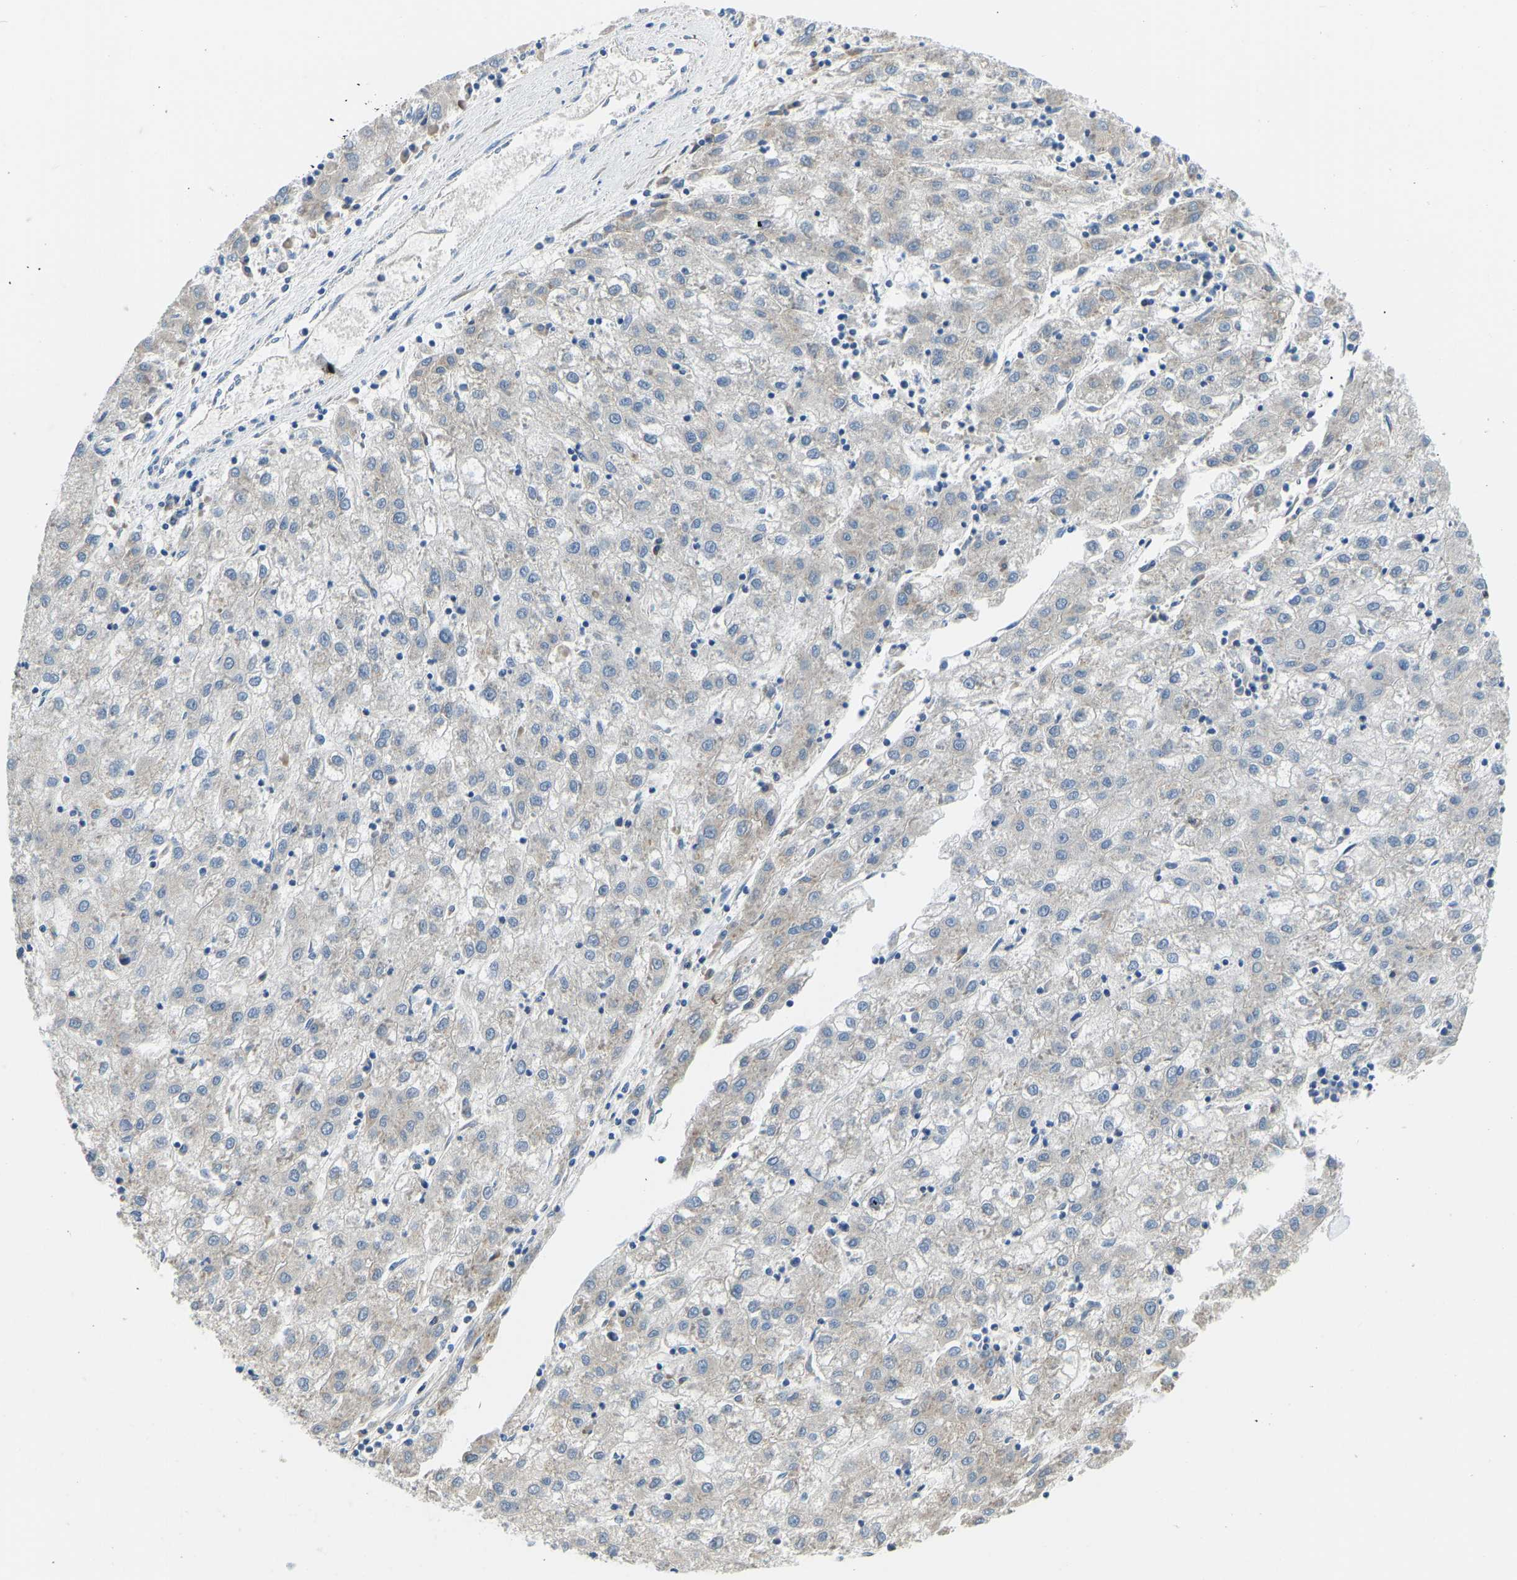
{"staining": {"intensity": "weak", "quantity": "<25%", "location": "cytoplasmic/membranous"}, "tissue": "liver cancer", "cell_type": "Tumor cells", "image_type": "cancer", "snomed": [{"axis": "morphology", "description": "Carcinoma, Hepatocellular, NOS"}, {"axis": "topography", "description": "Liver"}], "caption": "Human liver cancer stained for a protein using immunohistochemistry displays no positivity in tumor cells.", "gene": "COL15A1", "patient": {"sex": "male", "age": 72}}